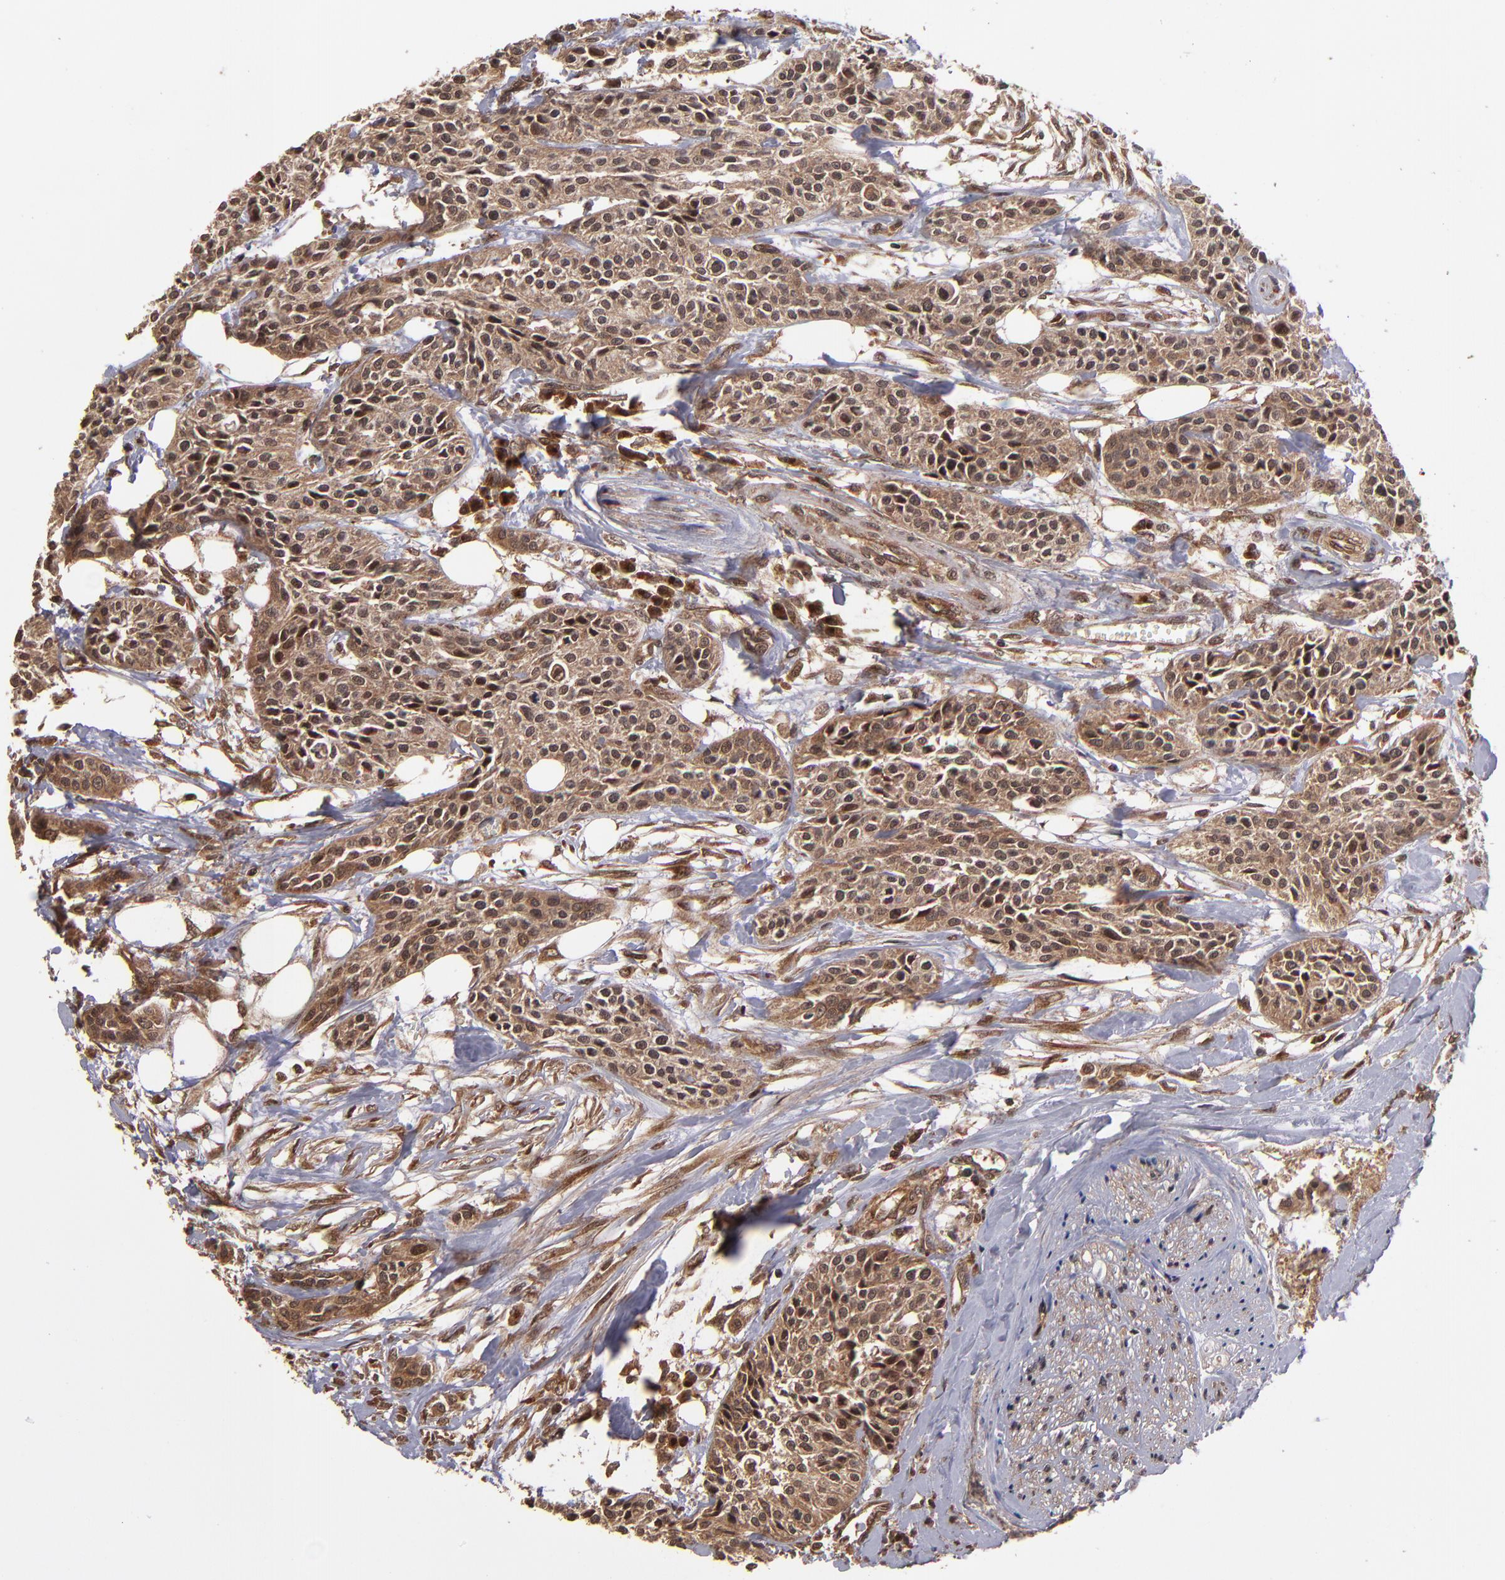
{"staining": {"intensity": "moderate", "quantity": ">75%", "location": "cytoplasmic/membranous"}, "tissue": "urothelial cancer", "cell_type": "Tumor cells", "image_type": "cancer", "snomed": [{"axis": "morphology", "description": "Urothelial carcinoma, High grade"}, {"axis": "topography", "description": "Urinary bladder"}], "caption": "Urothelial cancer stained for a protein demonstrates moderate cytoplasmic/membranous positivity in tumor cells.", "gene": "NFE2L2", "patient": {"sex": "male", "age": 56}}